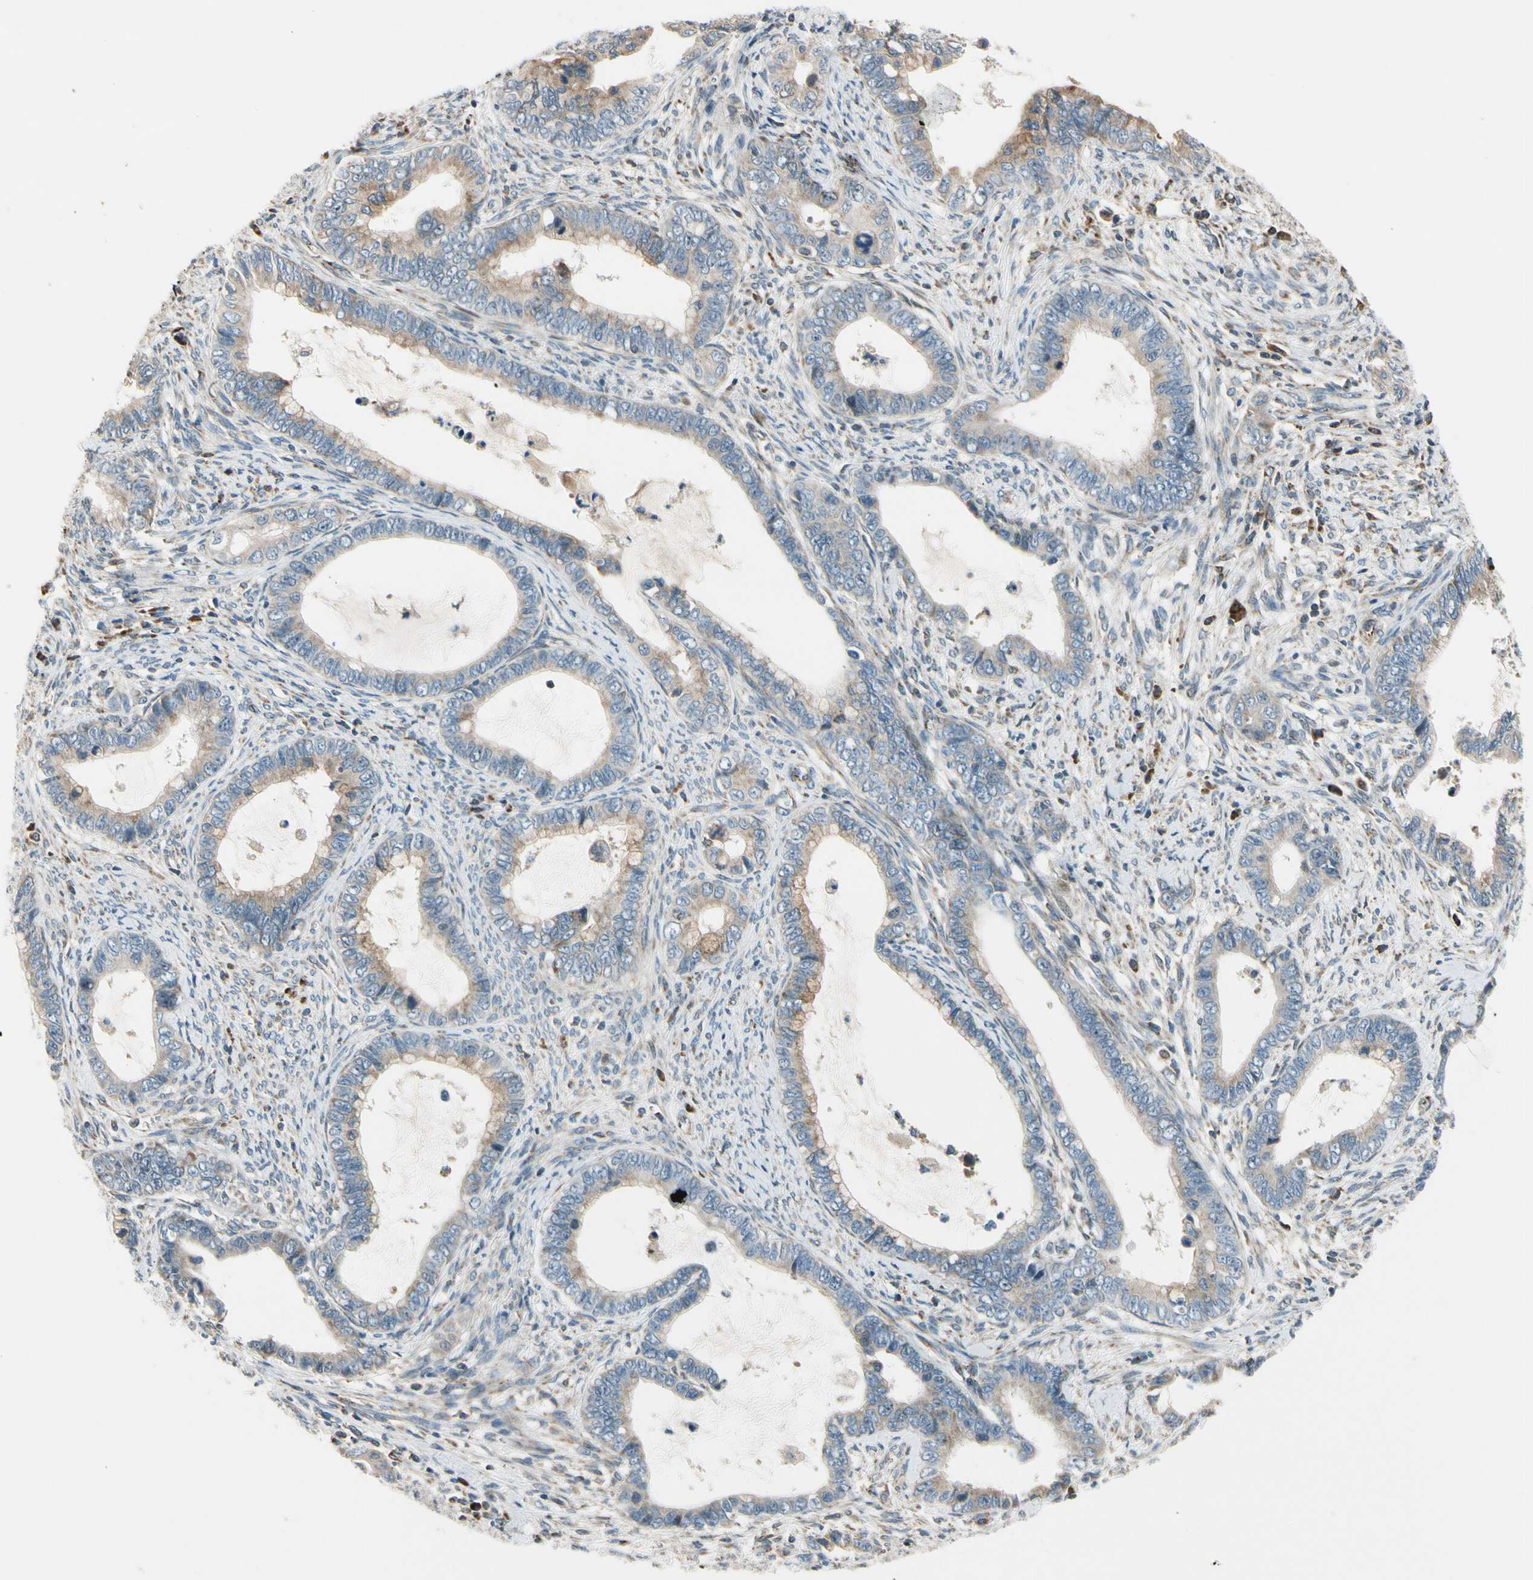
{"staining": {"intensity": "moderate", "quantity": ">75%", "location": "cytoplasmic/membranous"}, "tissue": "cervical cancer", "cell_type": "Tumor cells", "image_type": "cancer", "snomed": [{"axis": "morphology", "description": "Adenocarcinoma, NOS"}, {"axis": "topography", "description": "Cervix"}], "caption": "Cervical adenocarcinoma tissue demonstrates moderate cytoplasmic/membranous staining in approximately >75% of tumor cells (IHC, brightfield microscopy, high magnification).", "gene": "NPHP3", "patient": {"sex": "female", "age": 44}}